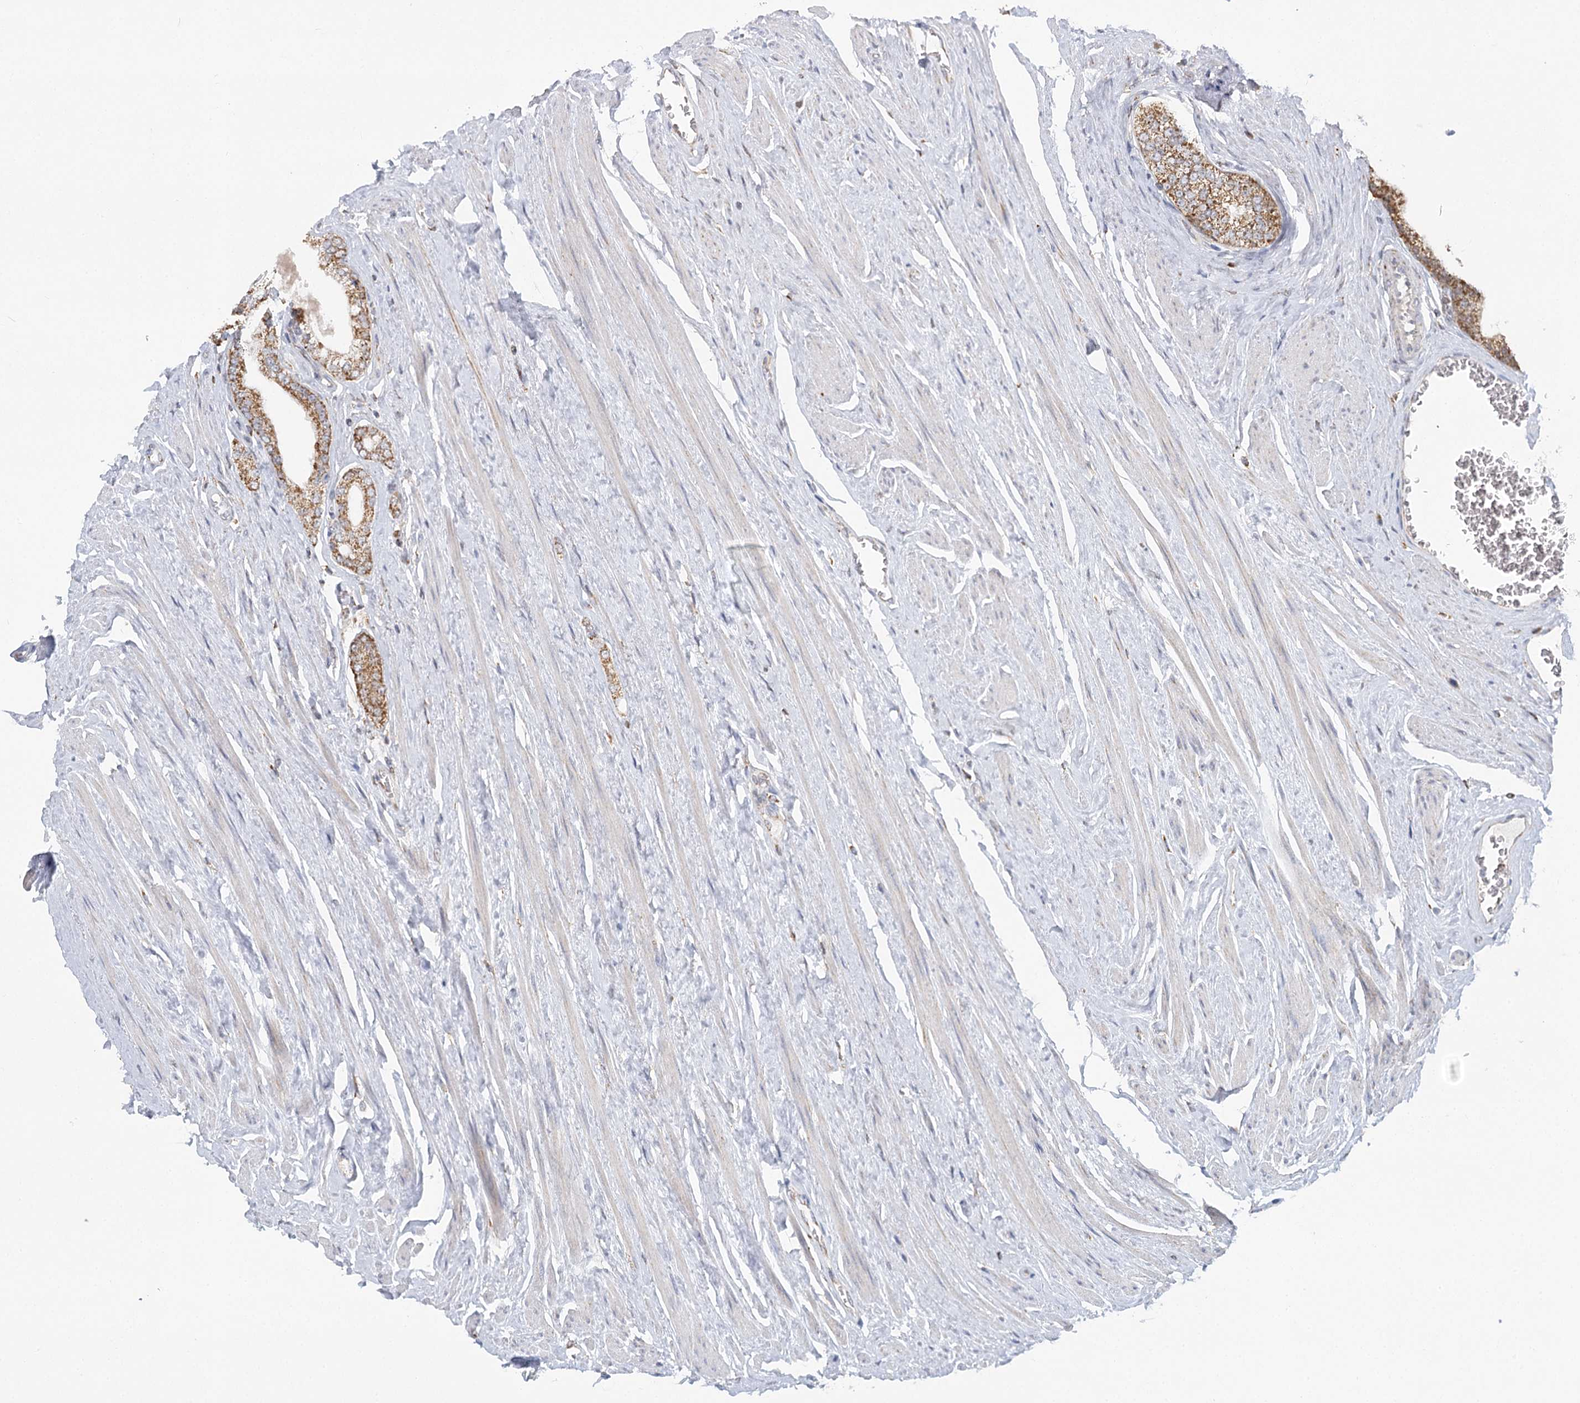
{"staining": {"intensity": "moderate", "quantity": ">75%", "location": "cytoplasmic/membranous"}, "tissue": "prostate cancer", "cell_type": "Tumor cells", "image_type": "cancer", "snomed": [{"axis": "morphology", "description": "Adenocarcinoma, Low grade"}, {"axis": "topography", "description": "Prostate"}], "caption": "Prostate cancer was stained to show a protein in brown. There is medium levels of moderate cytoplasmic/membranous positivity in approximately >75% of tumor cells. (DAB IHC with brightfield microscopy, high magnification).", "gene": "TAS1R1", "patient": {"sex": "male", "age": 63}}